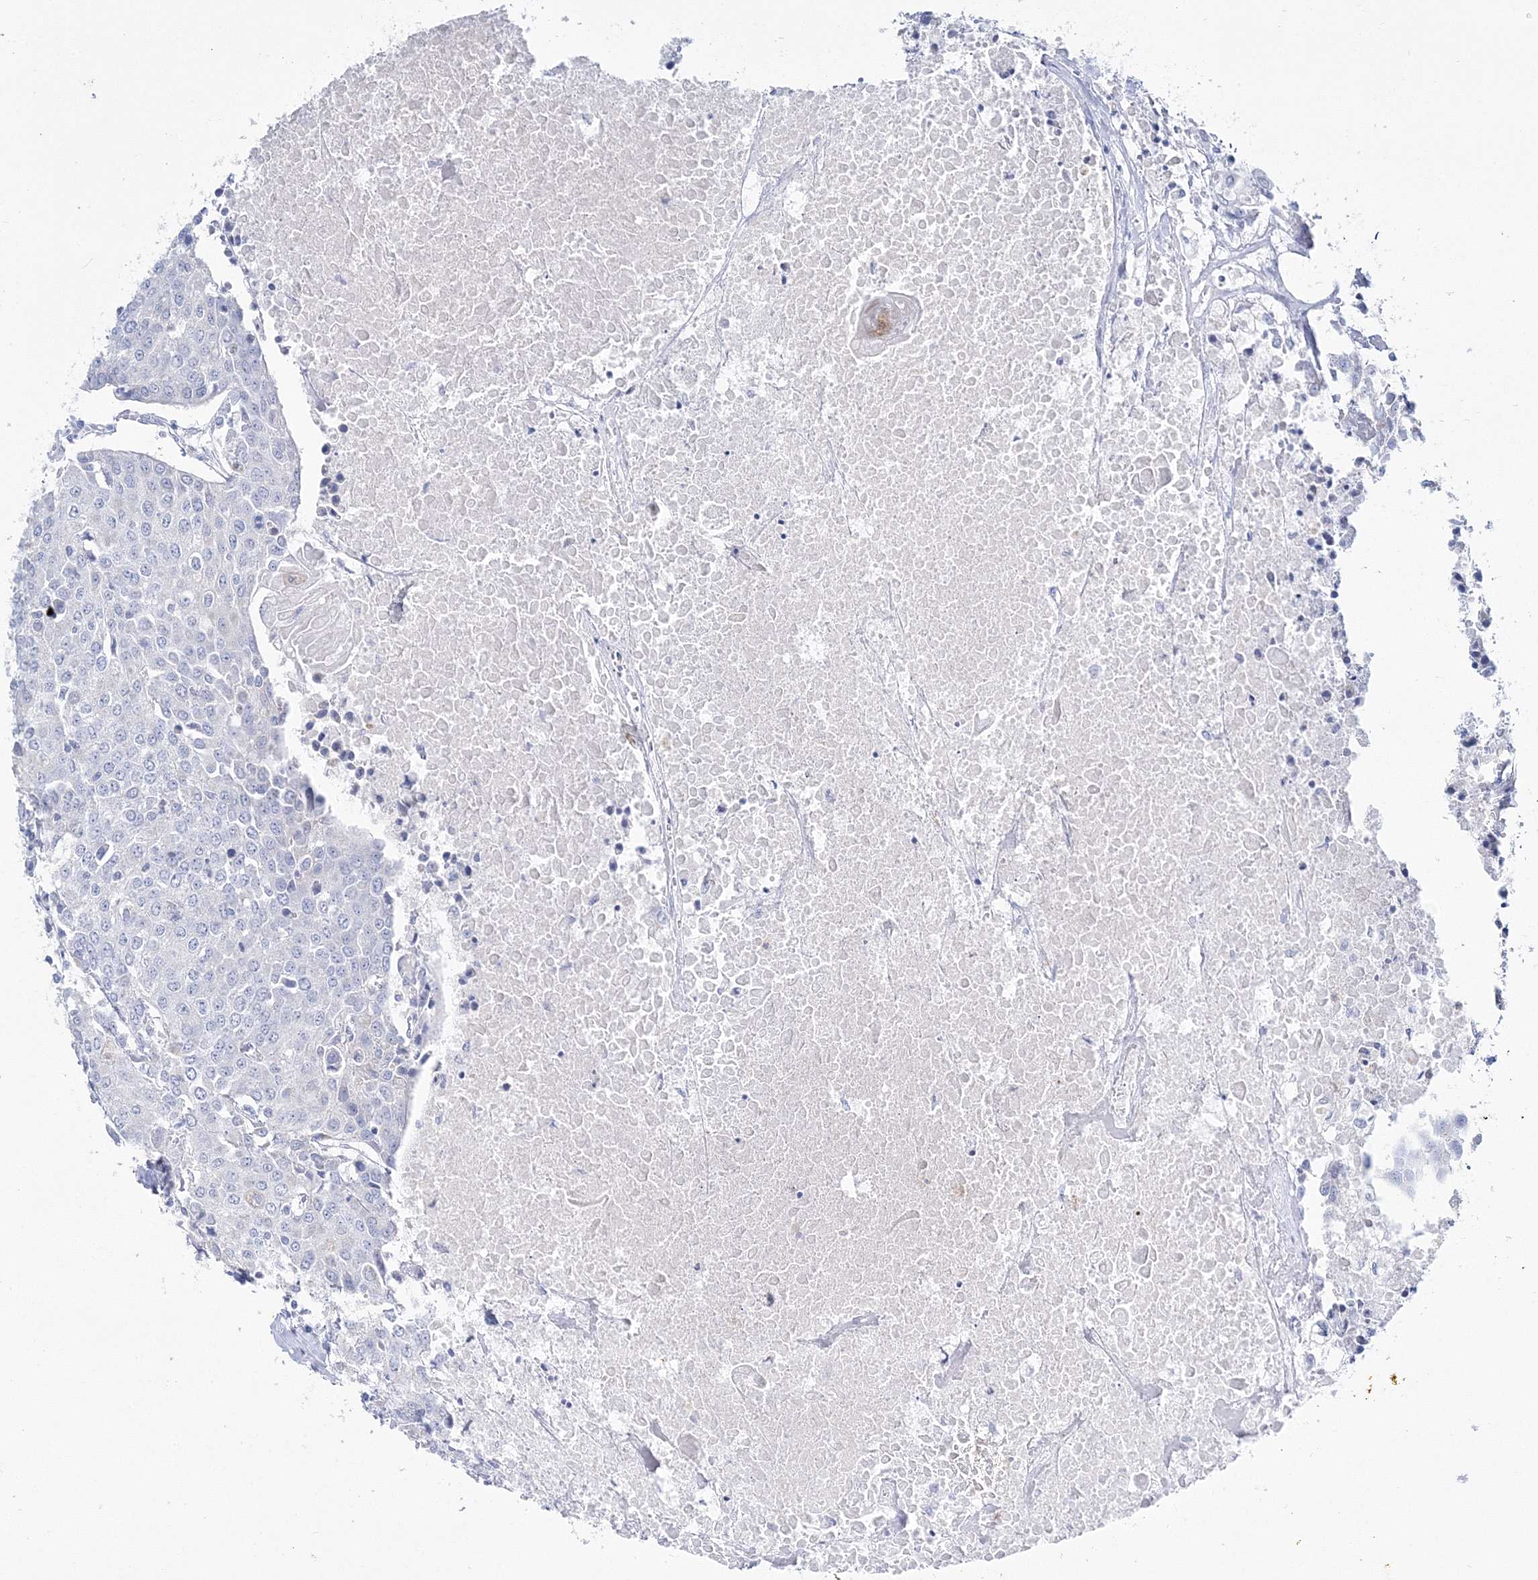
{"staining": {"intensity": "negative", "quantity": "none", "location": "none"}, "tissue": "urothelial cancer", "cell_type": "Tumor cells", "image_type": "cancer", "snomed": [{"axis": "morphology", "description": "Urothelial carcinoma, High grade"}, {"axis": "topography", "description": "Urinary bladder"}], "caption": "The histopathology image shows no staining of tumor cells in urothelial carcinoma (high-grade).", "gene": "HIBCH", "patient": {"sex": "female", "age": 85}}